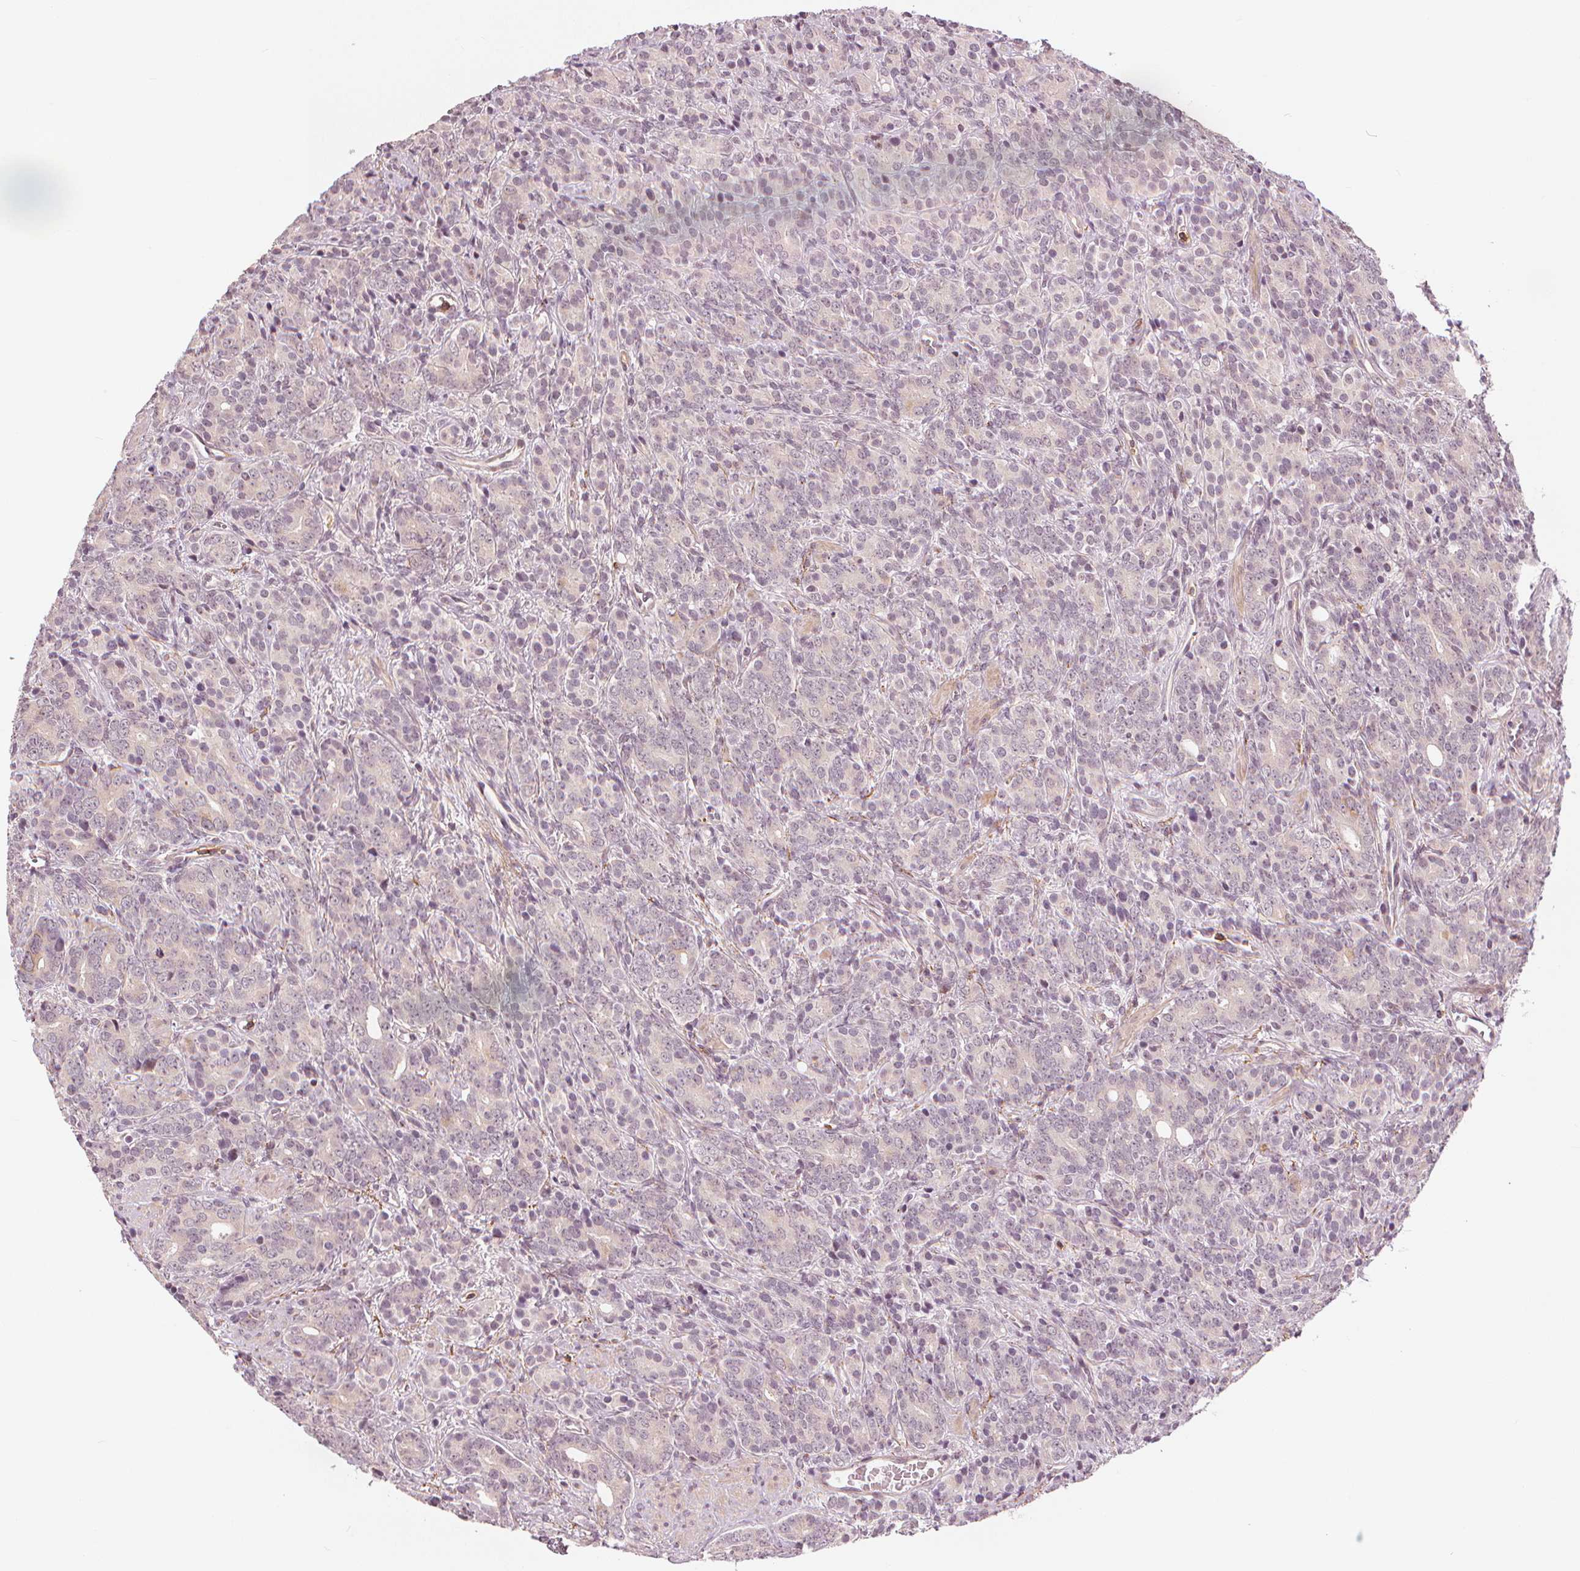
{"staining": {"intensity": "negative", "quantity": "none", "location": "none"}, "tissue": "prostate cancer", "cell_type": "Tumor cells", "image_type": "cancer", "snomed": [{"axis": "morphology", "description": "Adenocarcinoma, High grade"}, {"axis": "topography", "description": "Prostate"}], "caption": "The immunohistochemistry image has no significant positivity in tumor cells of prostate high-grade adenocarcinoma tissue. (Stains: DAB immunohistochemistry (IHC) with hematoxylin counter stain, Microscopy: brightfield microscopy at high magnification).", "gene": "SLC34A1", "patient": {"sex": "male", "age": 84}}